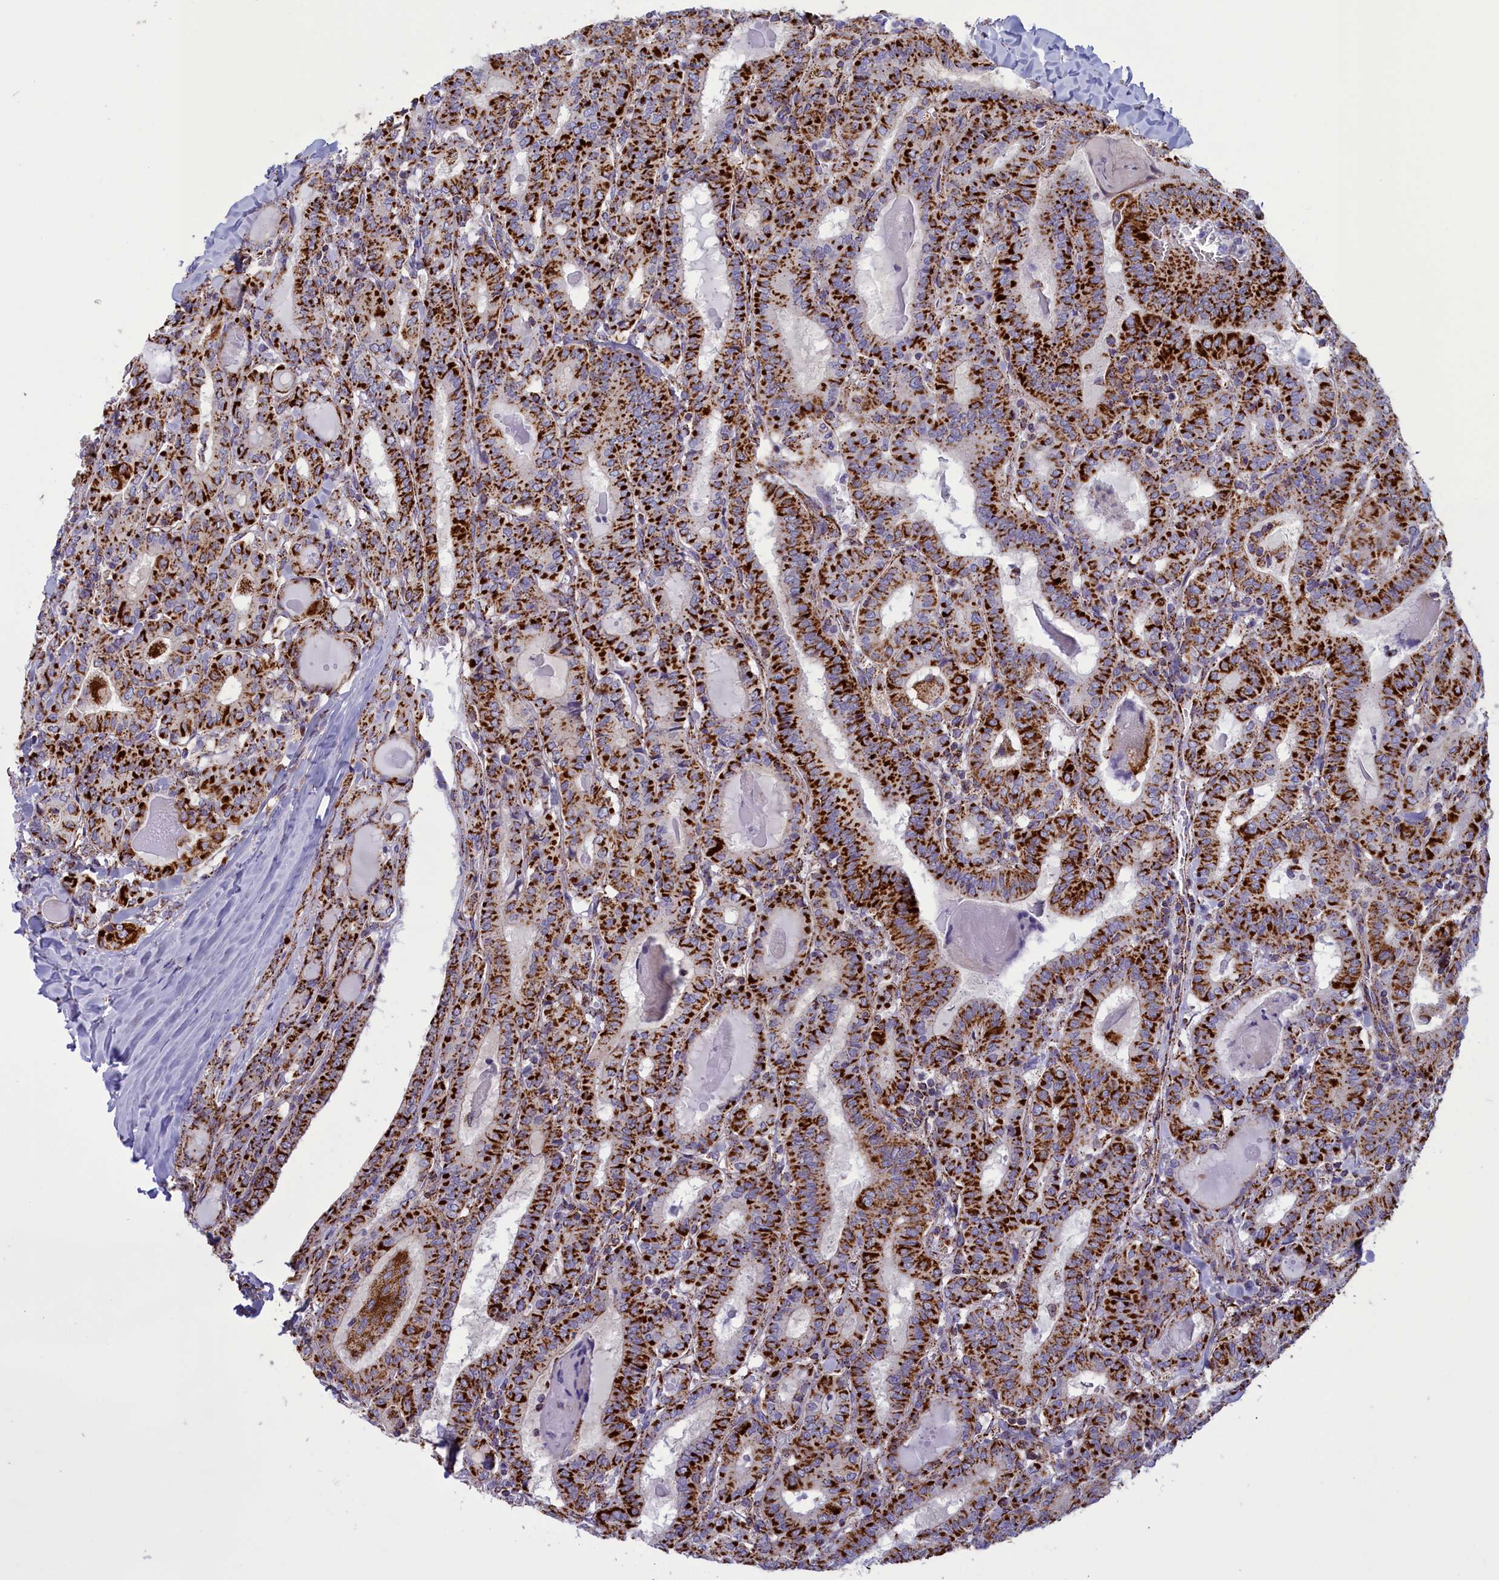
{"staining": {"intensity": "strong", "quantity": ">75%", "location": "cytoplasmic/membranous"}, "tissue": "thyroid cancer", "cell_type": "Tumor cells", "image_type": "cancer", "snomed": [{"axis": "morphology", "description": "Papillary adenocarcinoma, NOS"}, {"axis": "topography", "description": "Thyroid gland"}], "caption": "Immunohistochemical staining of human papillary adenocarcinoma (thyroid) reveals strong cytoplasmic/membranous protein expression in approximately >75% of tumor cells. Nuclei are stained in blue.", "gene": "ISOC2", "patient": {"sex": "female", "age": 72}}